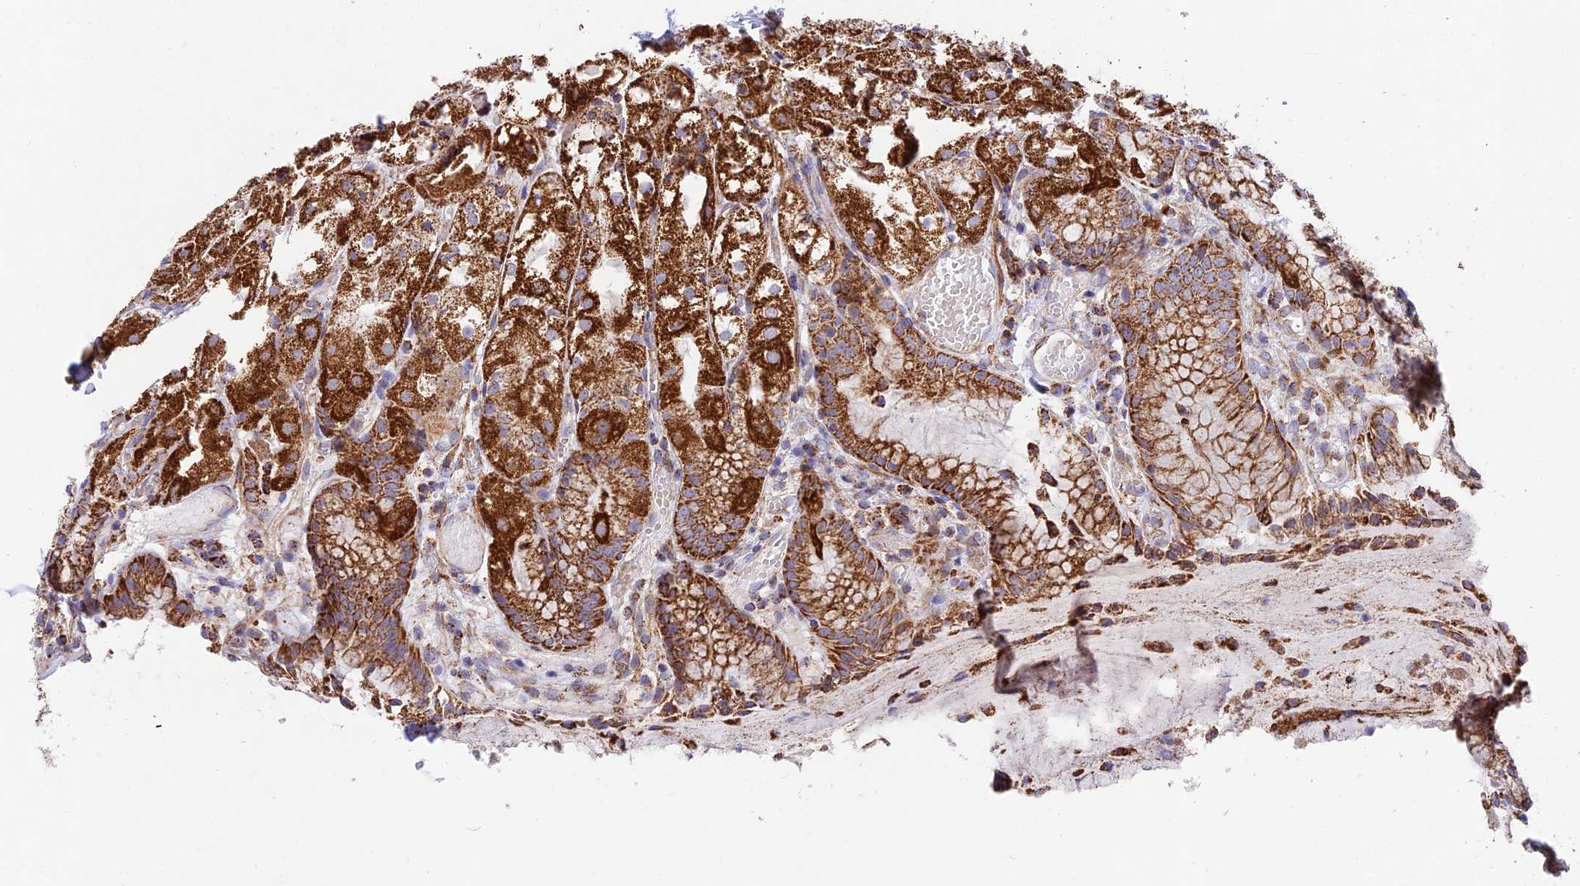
{"staining": {"intensity": "strong", "quantity": ">75%", "location": "cytoplasmic/membranous"}, "tissue": "stomach", "cell_type": "Glandular cells", "image_type": "normal", "snomed": [{"axis": "morphology", "description": "Normal tissue, NOS"}, {"axis": "topography", "description": "Stomach, upper"}], "caption": "Stomach stained with IHC reveals strong cytoplasmic/membranous staining in about >75% of glandular cells.", "gene": "KHDC3L", "patient": {"sex": "male", "age": 72}}